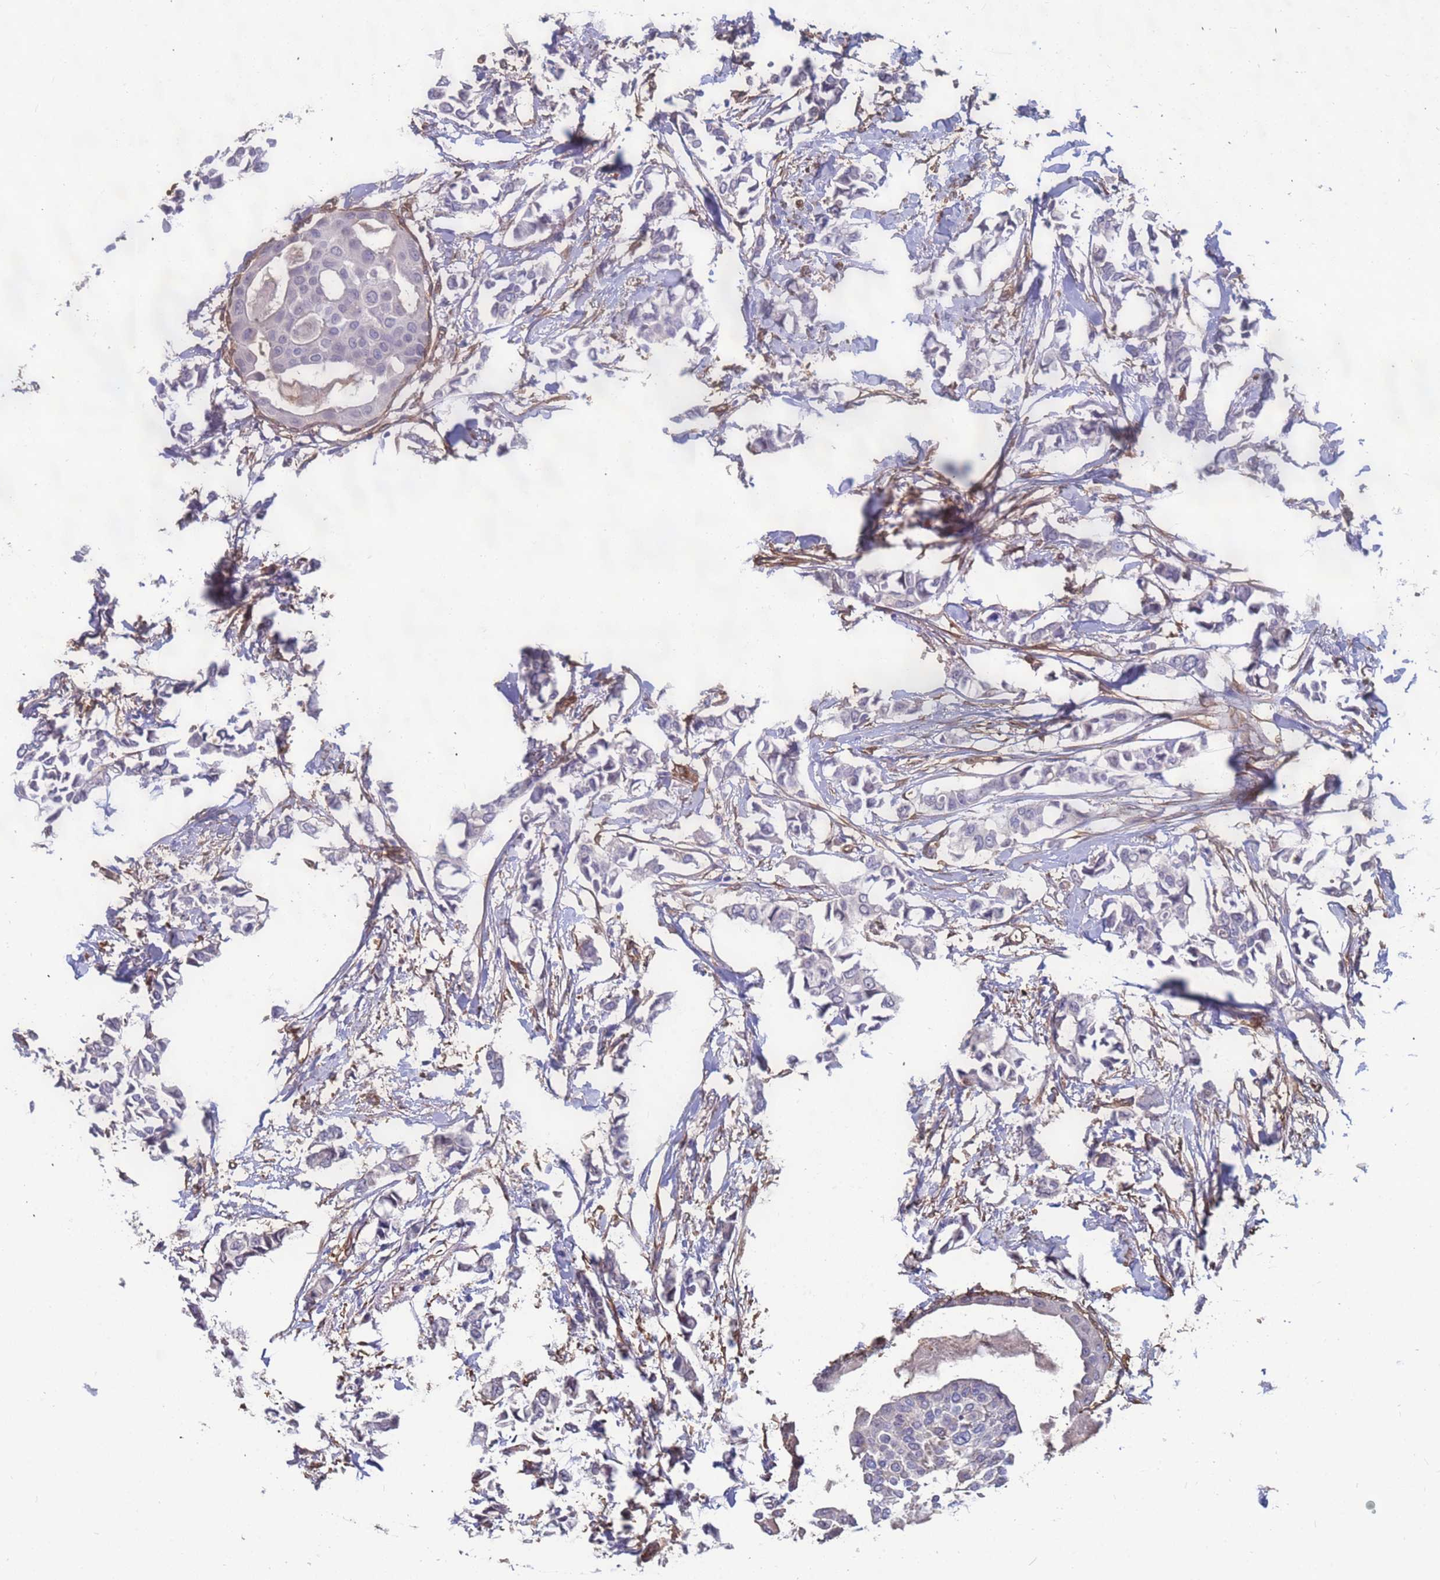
{"staining": {"intensity": "negative", "quantity": "none", "location": "none"}, "tissue": "breast cancer", "cell_type": "Tumor cells", "image_type": "cancer", "snomed": [{"axis": "morphology", "description": "Duct carcinoma"}, {"axis": "topography", "description": "Breast"}], "caption": "DAB (3,3'-diaminobenzidine) immunohistochemical staining of breast invasive ductal carcinoma demonstrates no significant expression in tumor cells.", "gene": "EHD2", "patient": {"sex": "female", "age": 41}}